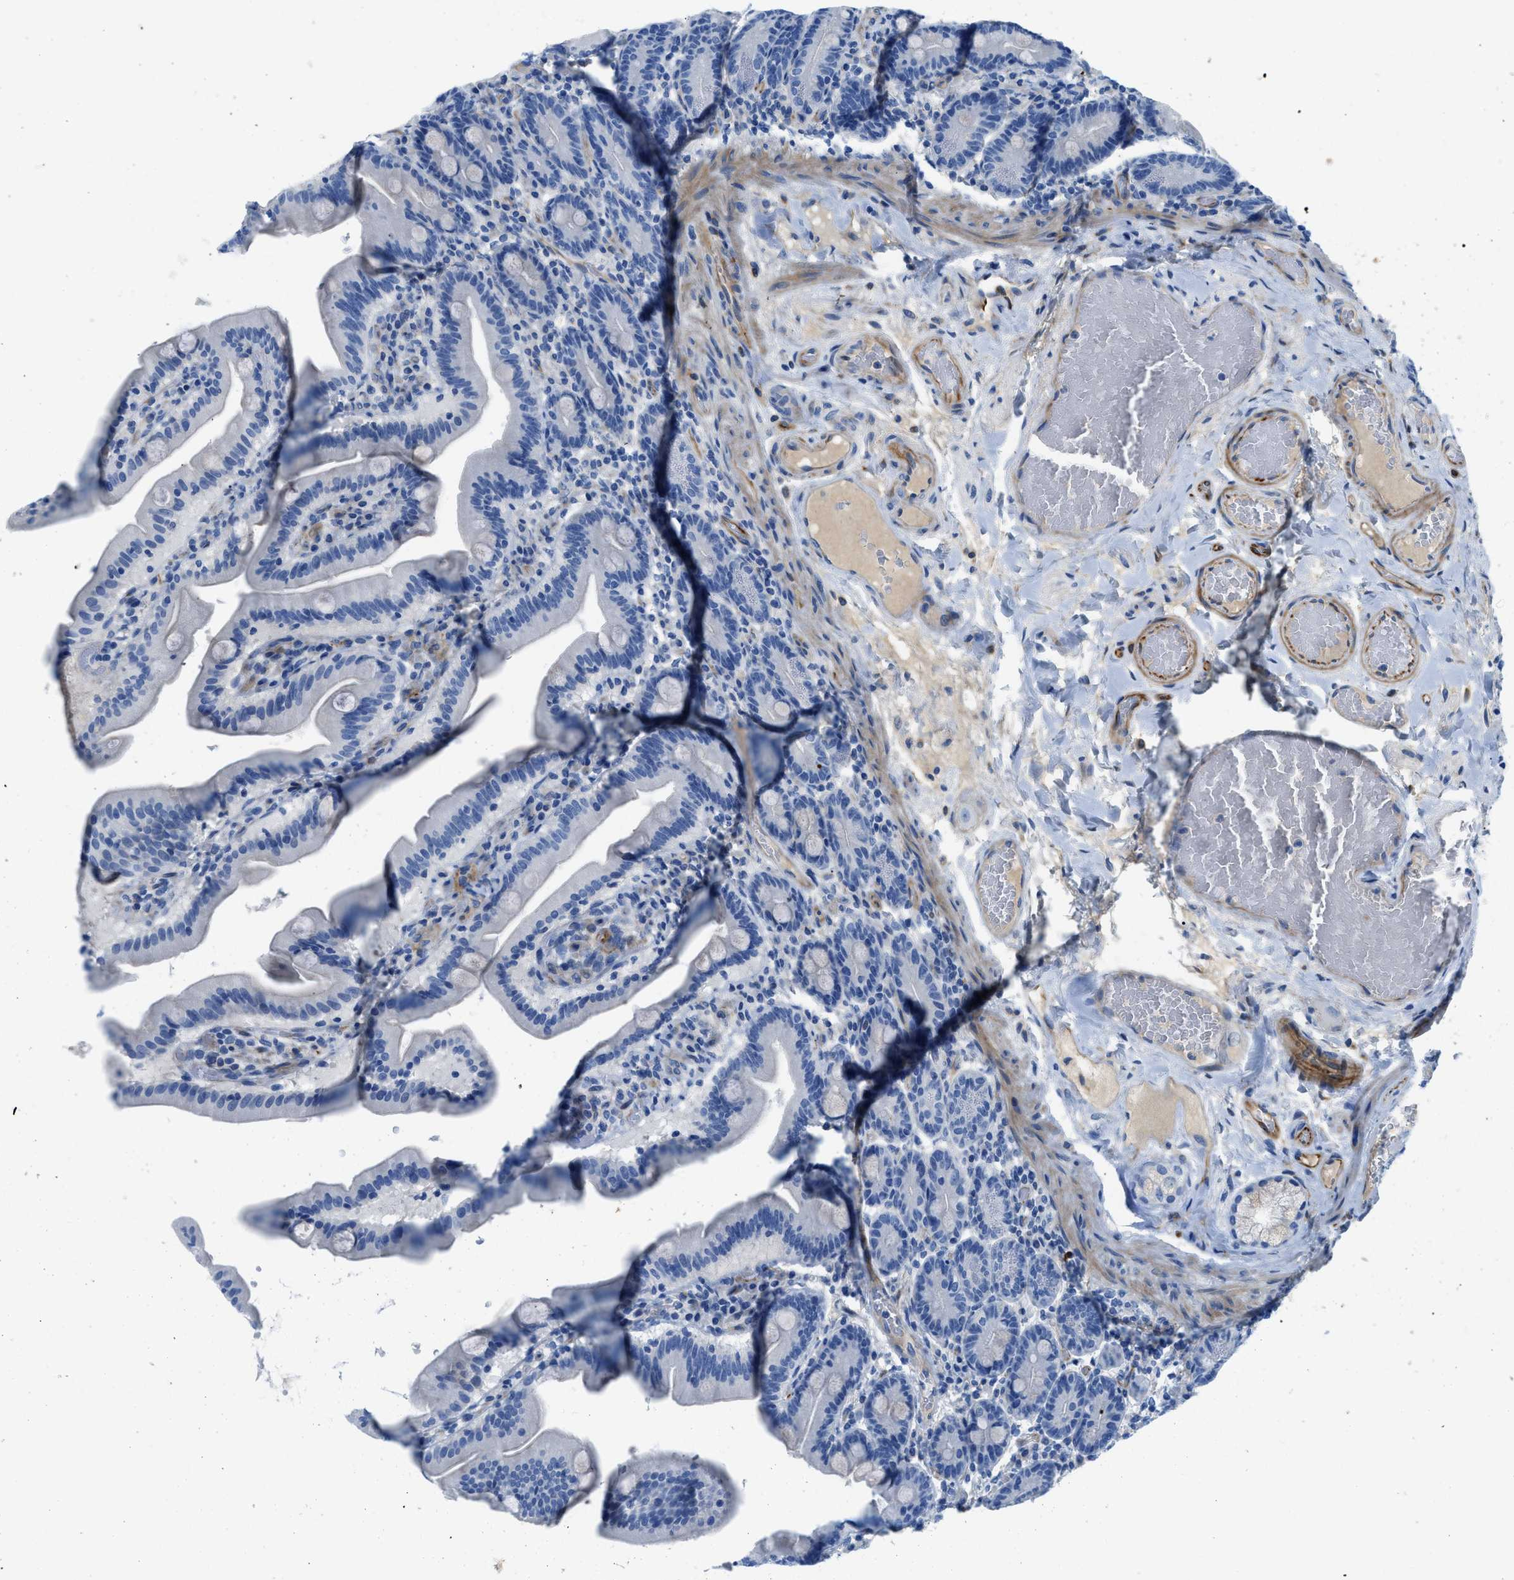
{"staining": {"intensity": "negative", "quantity": "none", "location": "none"}, "tissue": "duodenum", "cell_type": "Glandular cells", "image_type": "normal", "snomed": [{"axis": "morphology", "description": "Normal tissue, NOS"}, {"axis": "topography", "description": "Duodenum"}], "caption": "Glandular cells are negative for protein expression in benign human duodenum. (Stains: DAB (3,3'-diaminobenzidine) immunohistochemistry with hematoxylin counter stain, Microscopy: brightfield microscopy at high magnification).", "gene": "XCR1", "patient": {"sex": "male", "age": 54}}